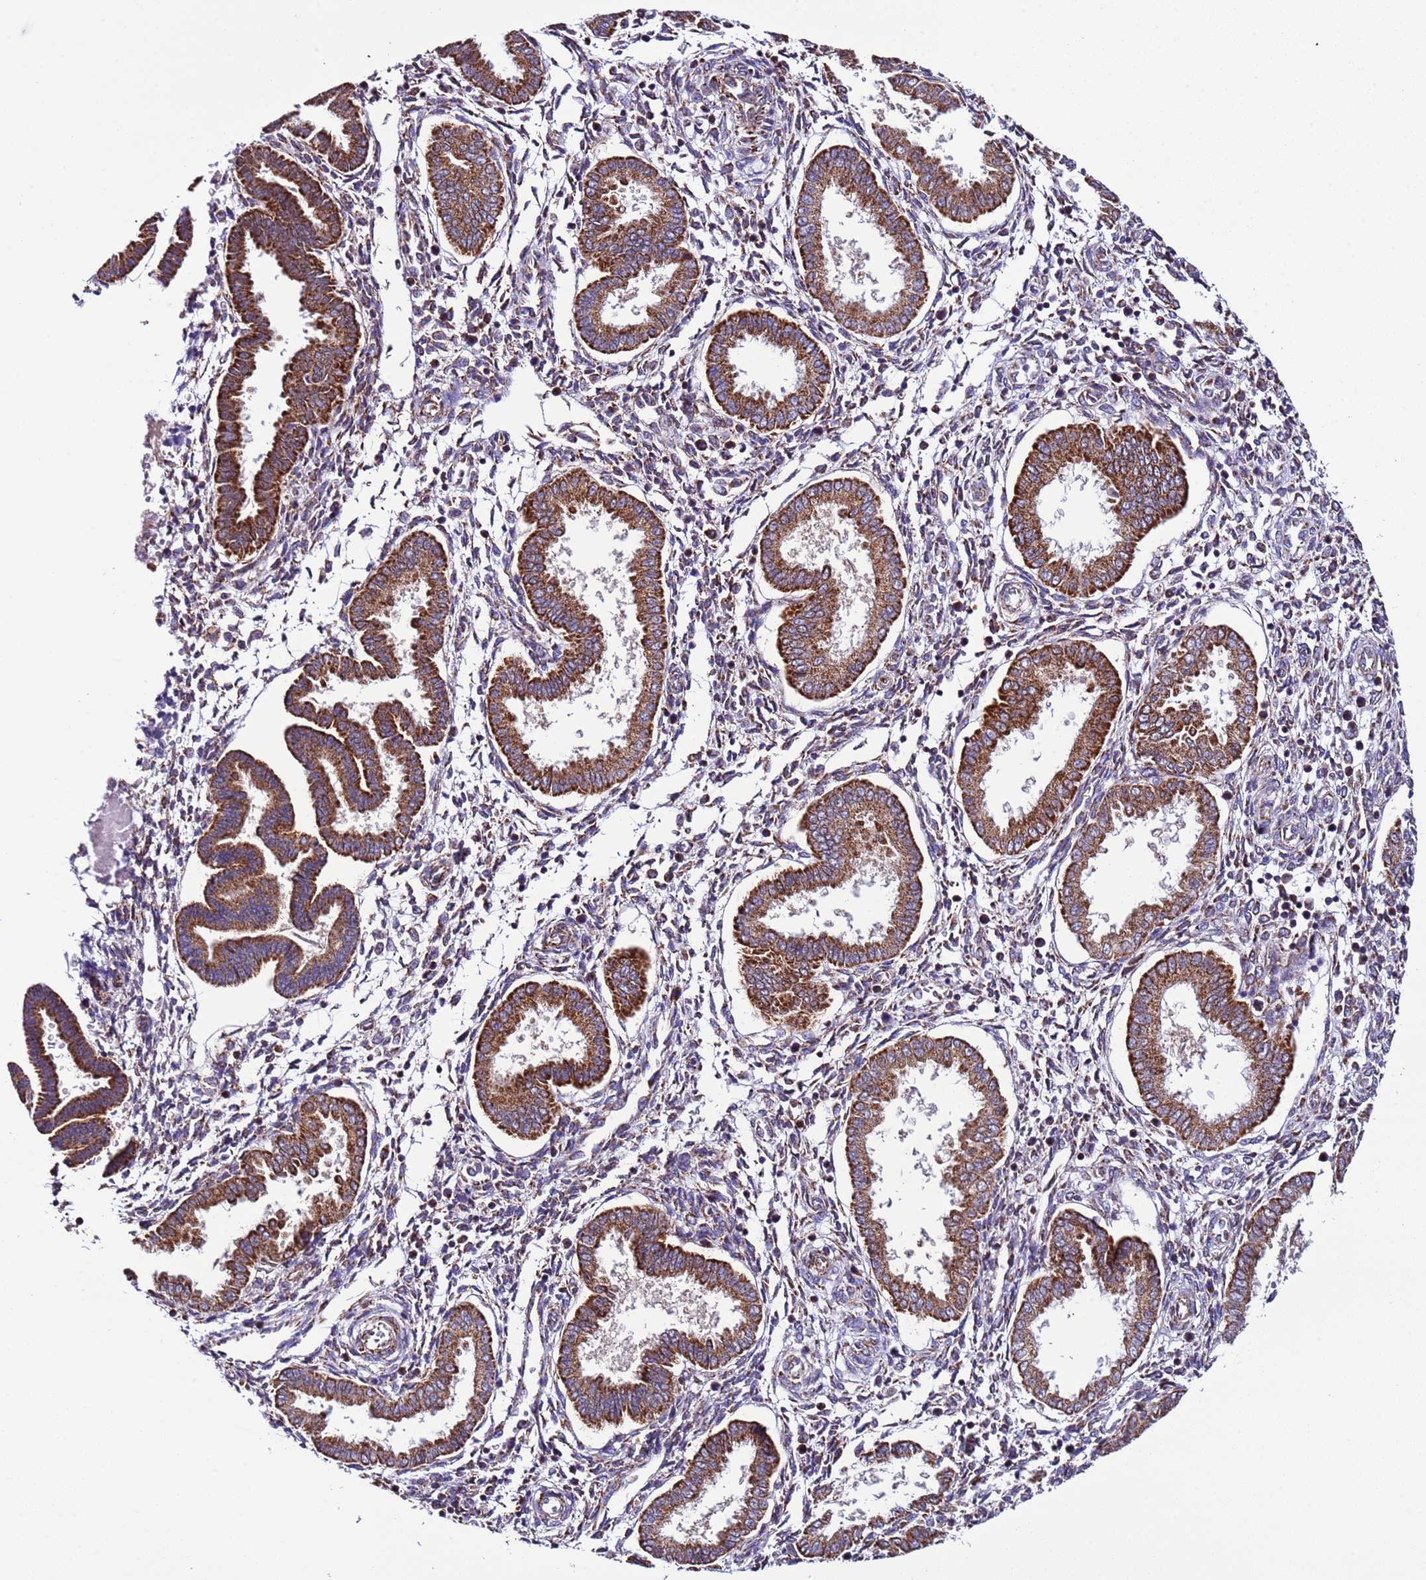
{"staining": {"intensity": "moderate", "quantity": "<25%", "location": "cytoplasmic/membranous"}, "tissue": "endometrium", "cell_type": "Cells in endometrial stroma", "image_type": "normal", "snomed": [{"axis": "morphology", "description": "Normal tissue, NOS"}, {"axis": "topography", "description": "Endometrium"}], "caption": "Immunohistochemistry of unremarkable human endometrium demonstrates low levels of moderate cytoplasmic/membranous positivity in approximately <25% of cells in endometrial stroma.", "gene": "UEVLD", "patient": {"sex": "female", "age": 24}}